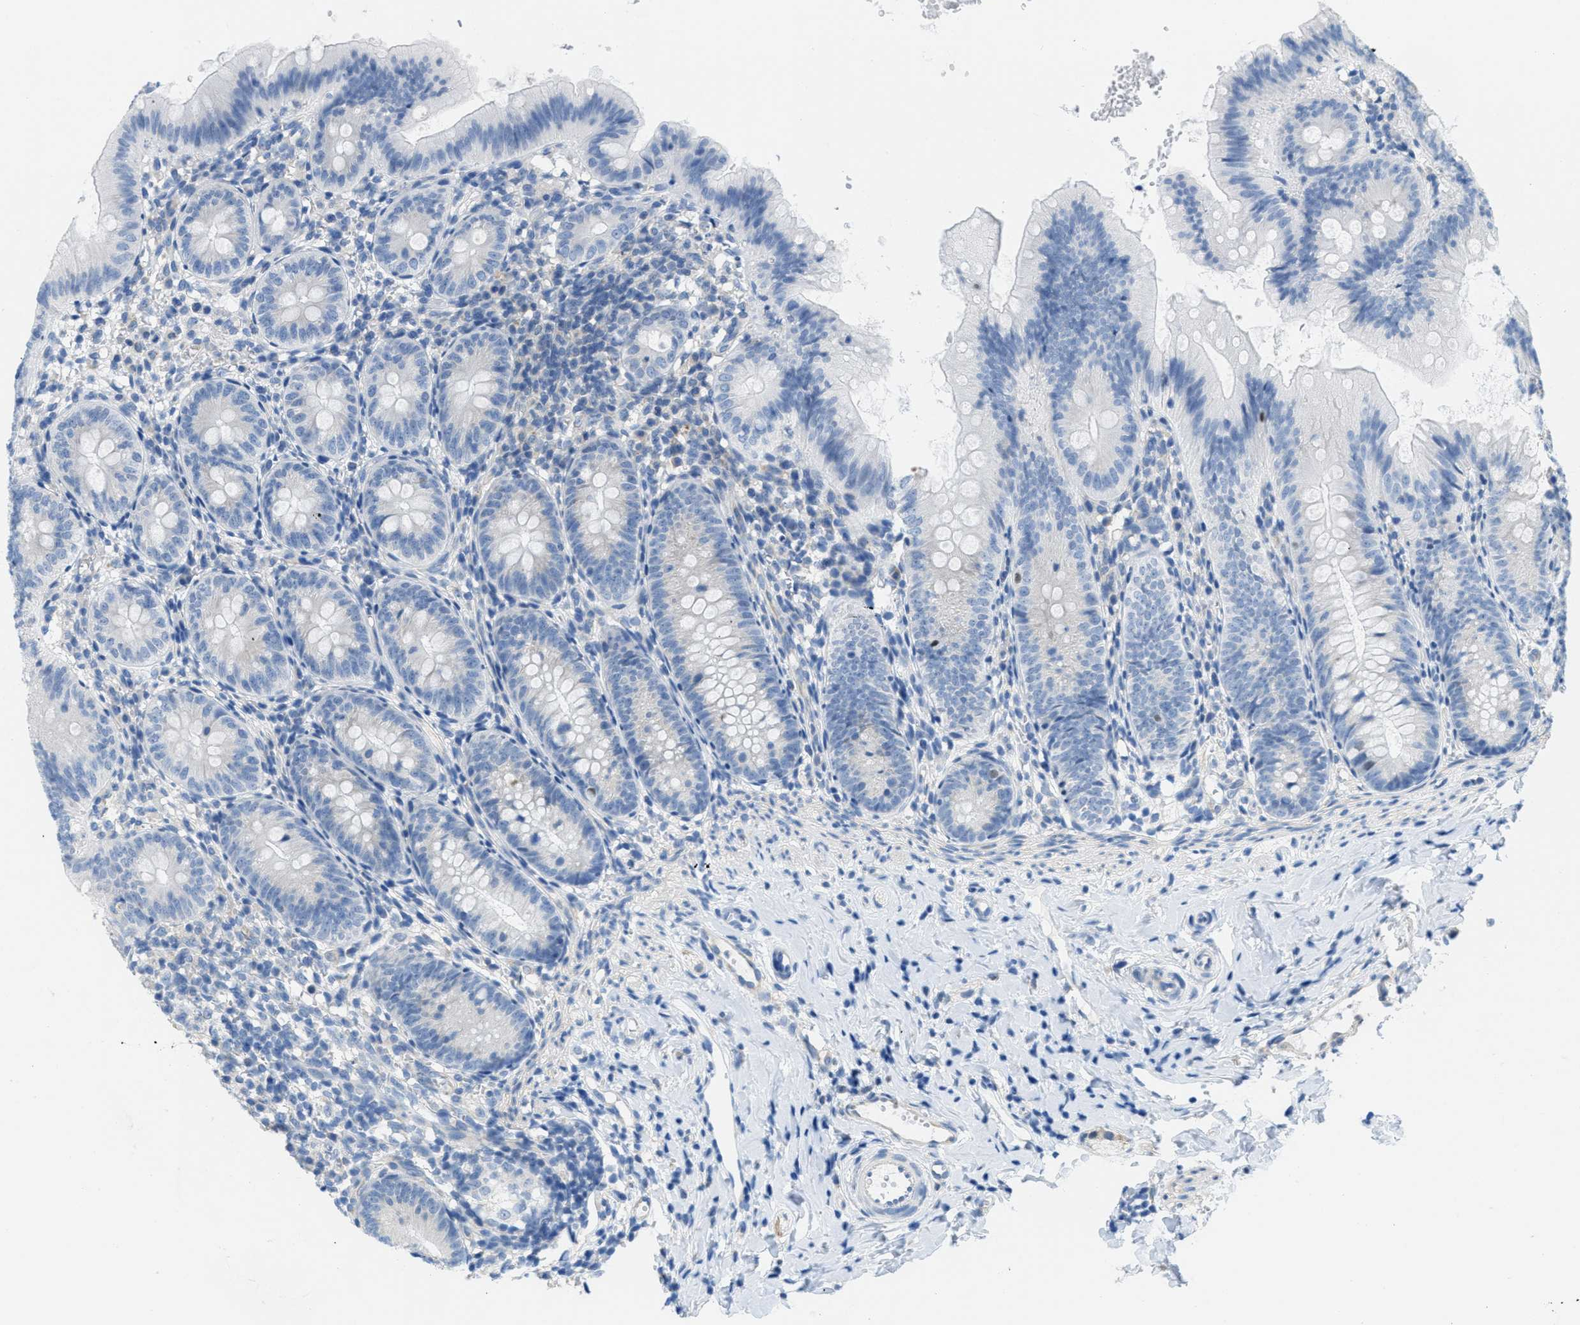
{"staining": {"intensity": "negative", "quantity": "none", "location": "none"}, "tissue": "appendix", "cell_type": "Glandular cells", "image_type": "normal", "snomed": [{"axis": "morphology", "description": "Normal tissue, NOS"}, {"axis": "topography", "description": "Appendix"}], "caption": "A high-resolution micrograph shows immunohistochemistry (IHC) staining of unremarkable appendix, which shows no significant staining in glandular cells. (DAB immunohistochemistry (IHC) with hematoxylin counter stain).", "gene": "PTDSS1", "patient": {"sex": "male", "age": 1}}